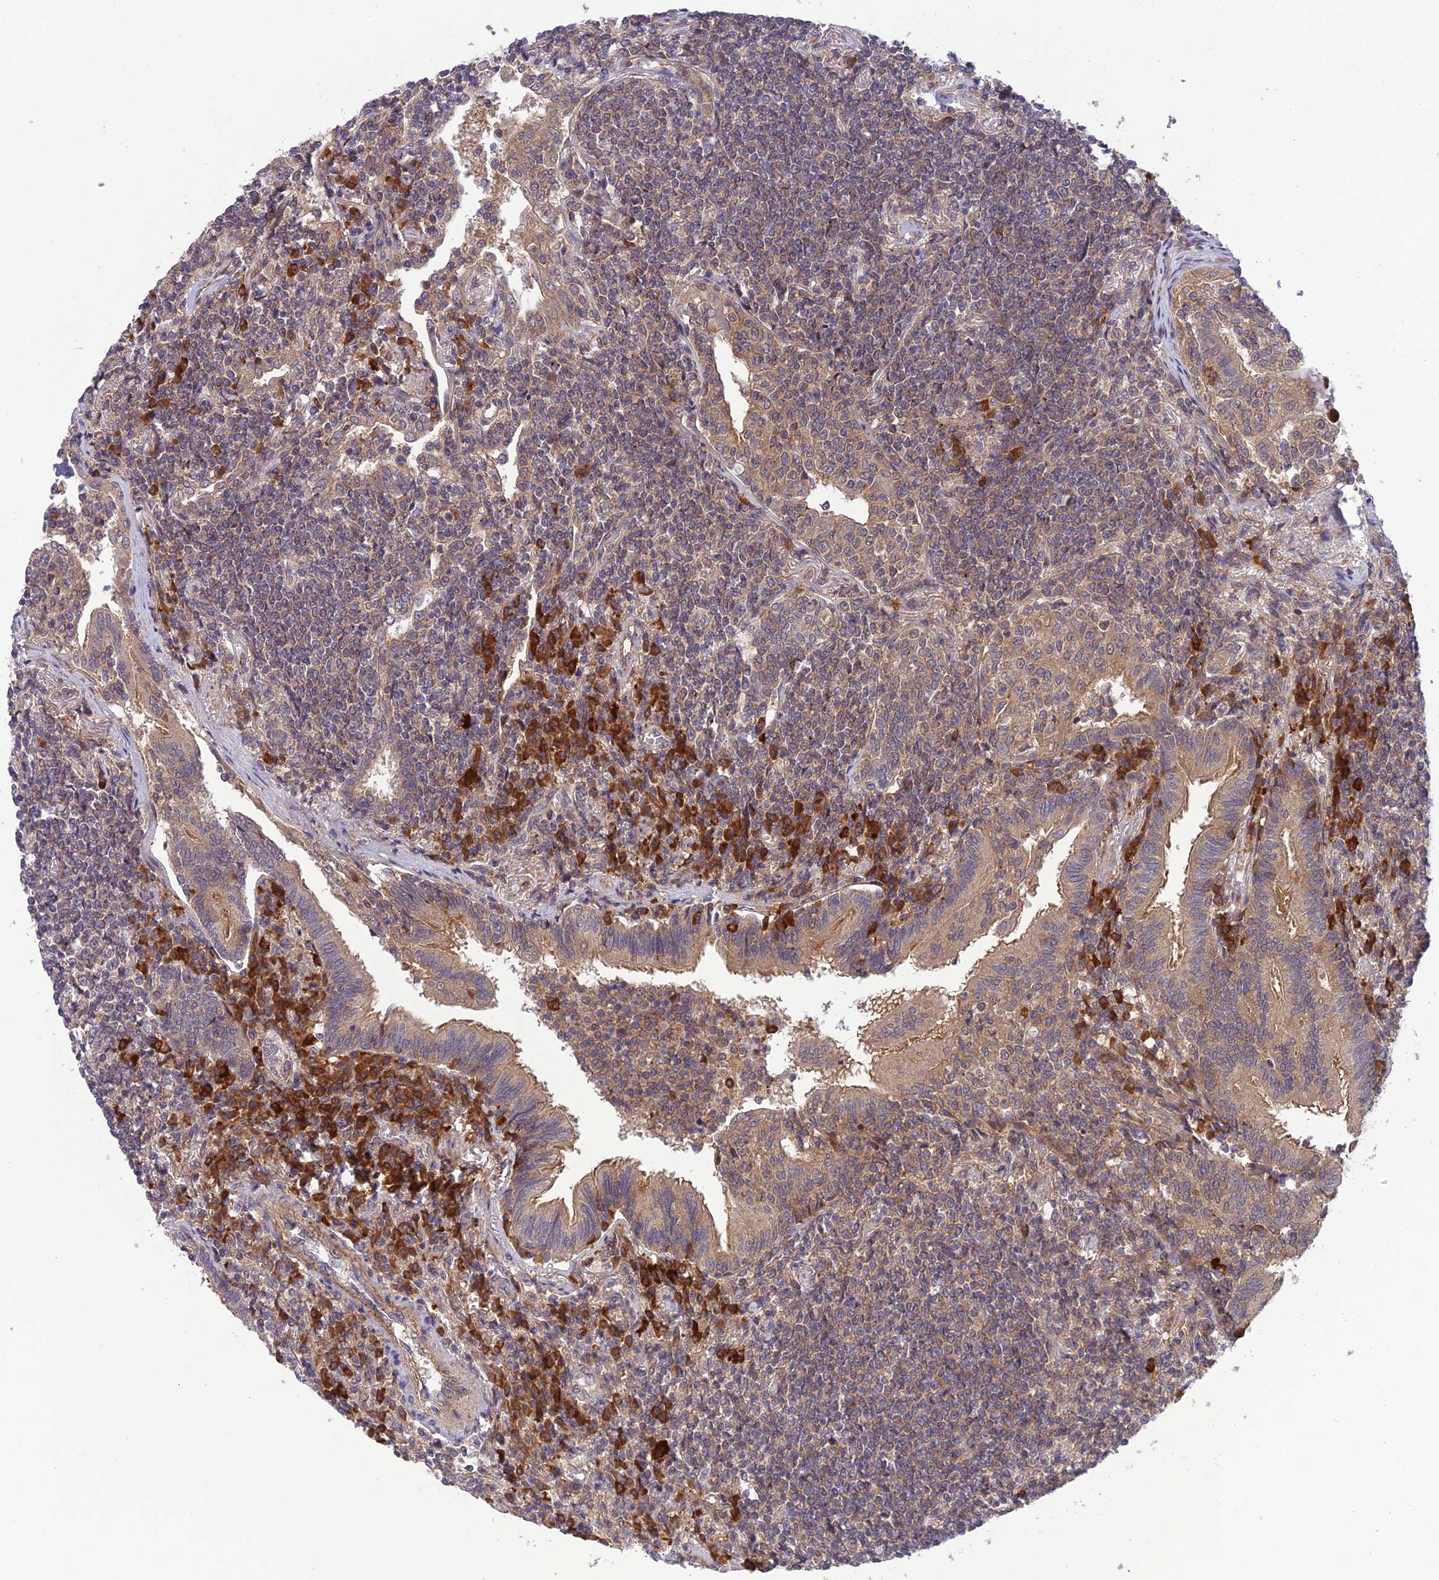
{"staining": {"intensity": "weak", "quantity": ">75%", "location": "cytoplasmic/membranous"}, "tissue": "lymphoma", "cell_type": "Tumor cells", "image_type": "cancer", "snomed": [{"axis": "morphology", "description": "Malignant lymphoma, non-Hodgkin's type, Low grade"}, {"axis": "topography", "description": "Lung"}], "caption": "This histopathology image shows immunohistochemistry (IHC) staining of human low-grade malignant lymphoma, non-Hodgkin's type, with low weak cytoplasmic/membranous positivity in approximately >75% of tumor cells.", "gene": "UROS", "patient": {"sex": "female", "age": 71}}